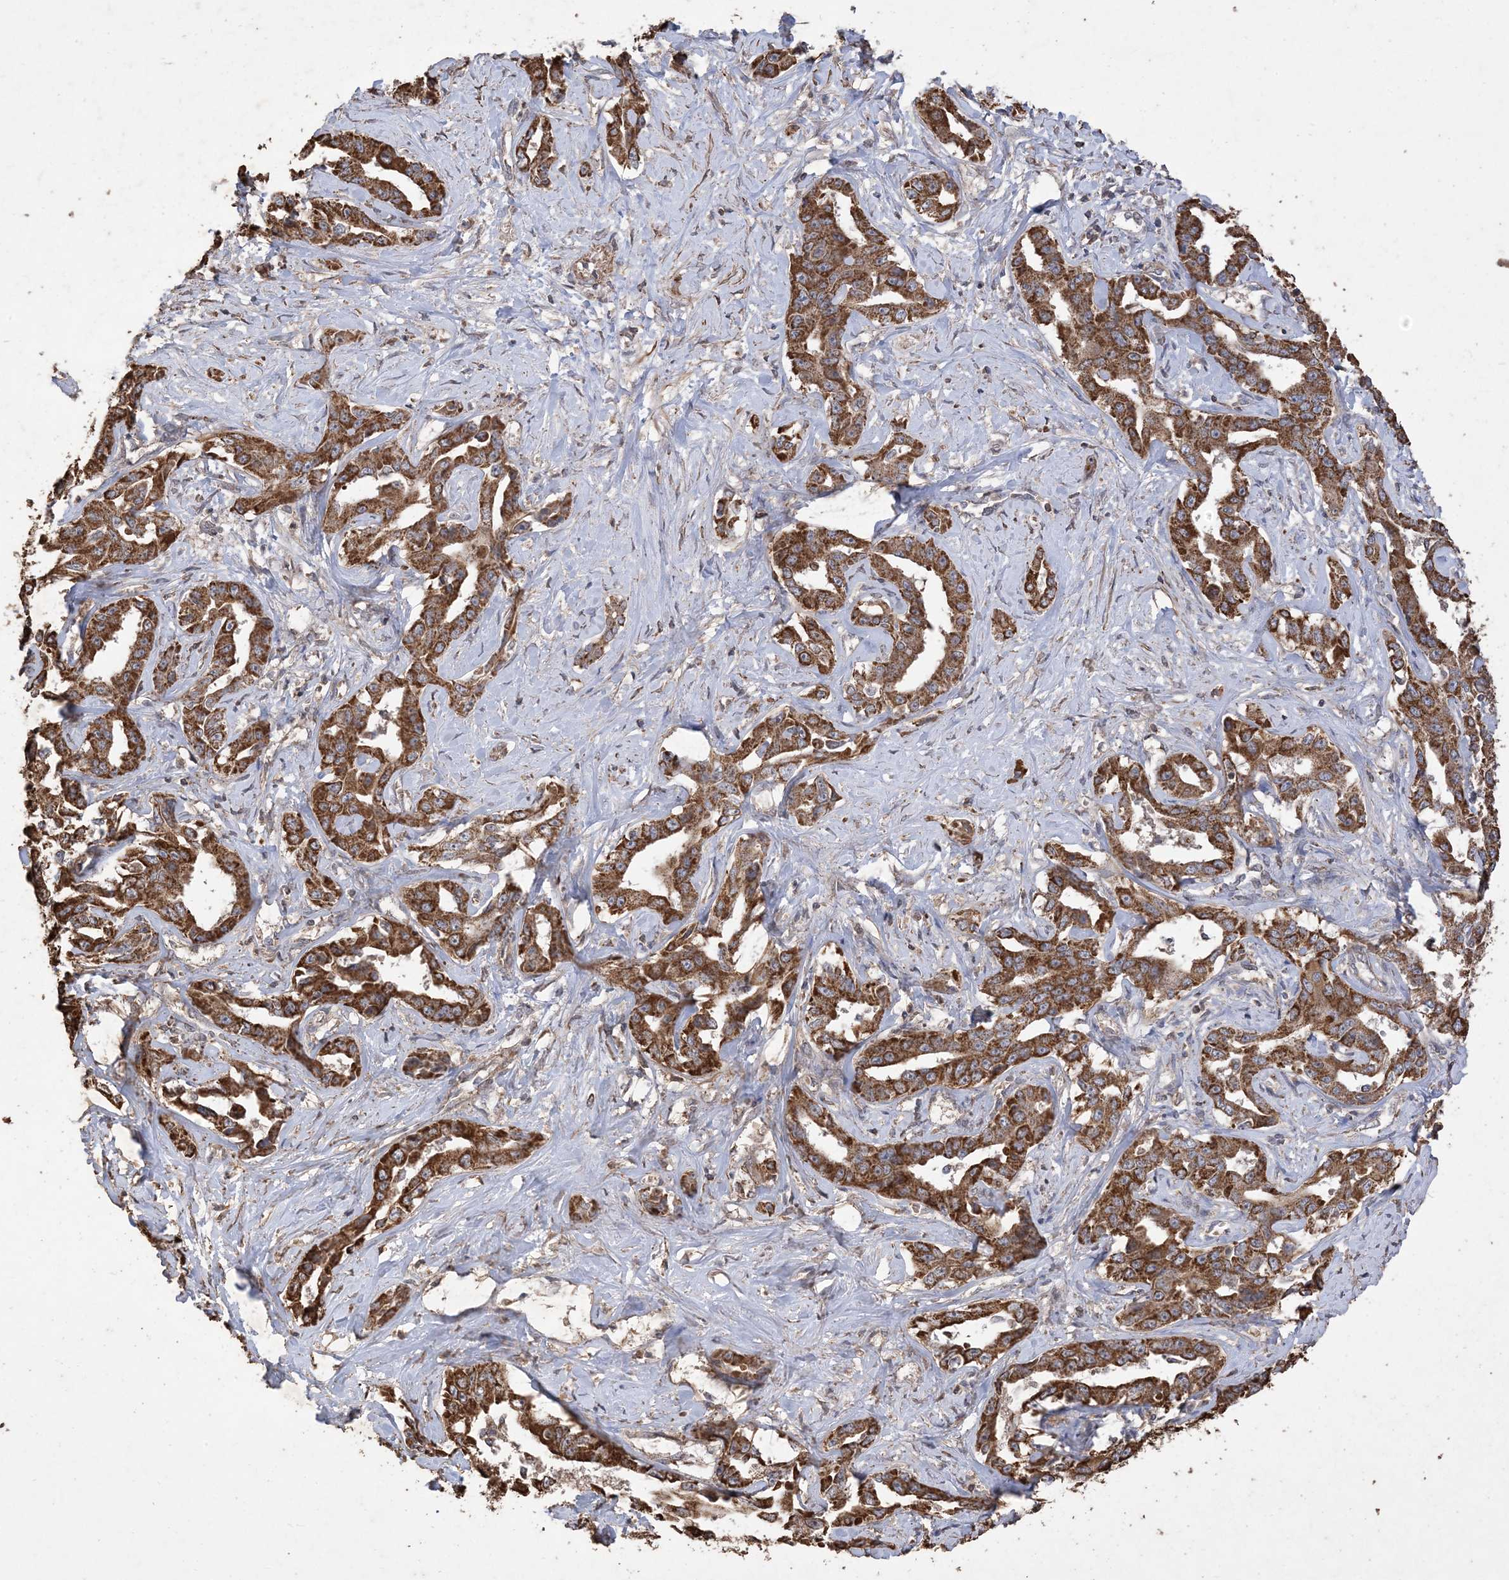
{"staining": {"intensity": "strong", "quantity": ">75%", "location": "cytoplasmic/membranous"}, "tissue": "liver cancer", "cell_type": "Tumor cells", "image_type": "cancer", "snomed": [{"axis": "morphology", "description": "Cholangiocarcinoma"}, {"axis": "topography", "description": "Liver"}], "caption": "Human liver cancer (cholangiocarcinoma) stained with a protein marker displays strong staining in tumor cells.", "gene": "HPS4", "patient": {"sex": "male", "age": 59}}